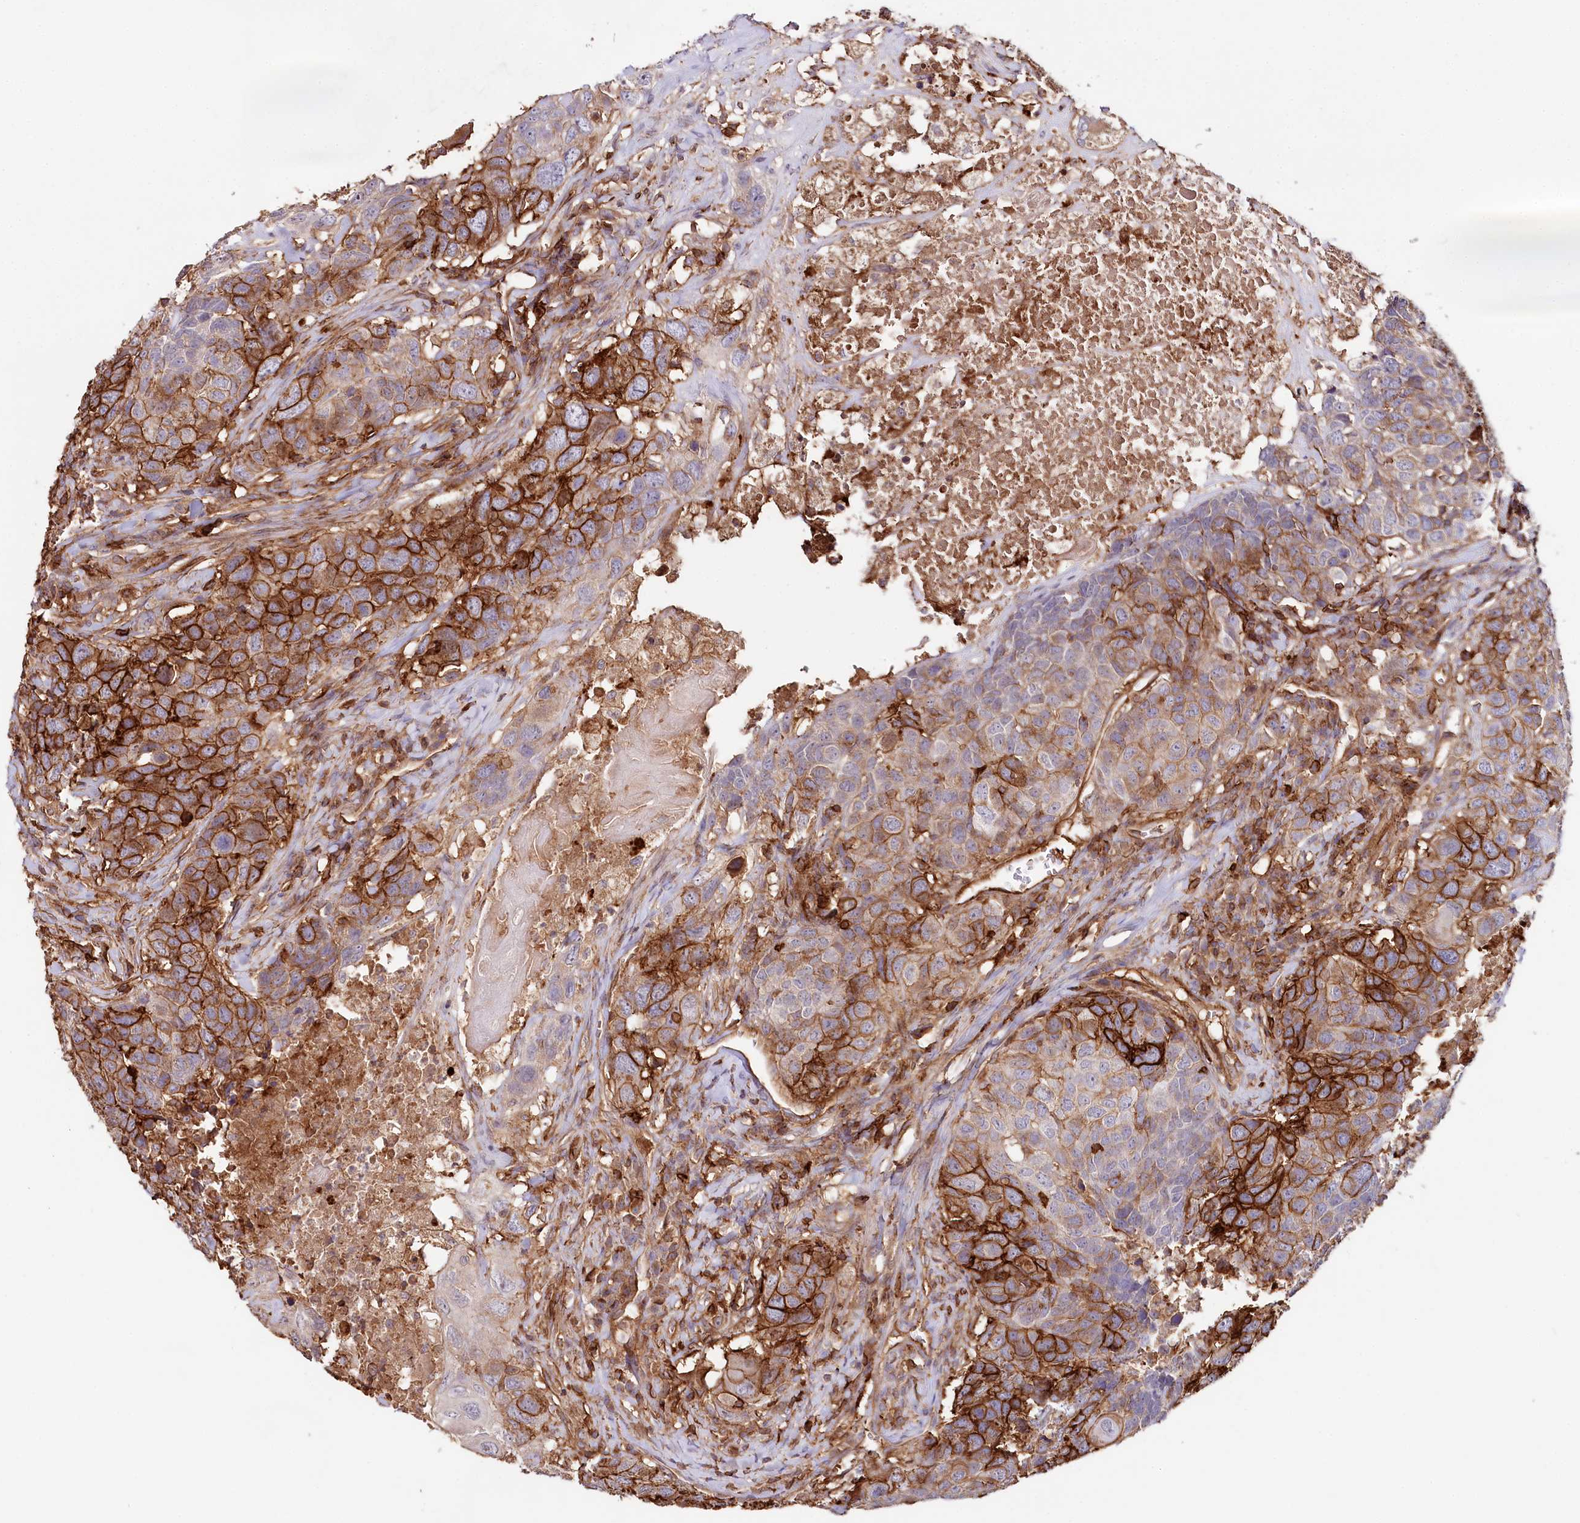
{"staining": {"intensity": "strong", "quantity": "25%-75%", "location": "cytoplasmic/membranous"}, "tissue": "head and neck cancer", "cell_type": "Tumor cells", "image_type": "cancer", "snomed": [{"axis": "morphology", "description": "Squamous cell carcinoma, NOS"}, {"axis": "topography", "description": "Head-Neck"}], "caption": "DAB (3,3'-diaminobenzidine) immunohistochemical staining of squamous cell carcinoma (head and neck) displays strong cytoplasmic/membranous protein staining in approximately 25%-75% of tumor cells.", "gene": "RBP5", "patient": {"sex": "male", "age": 66}}